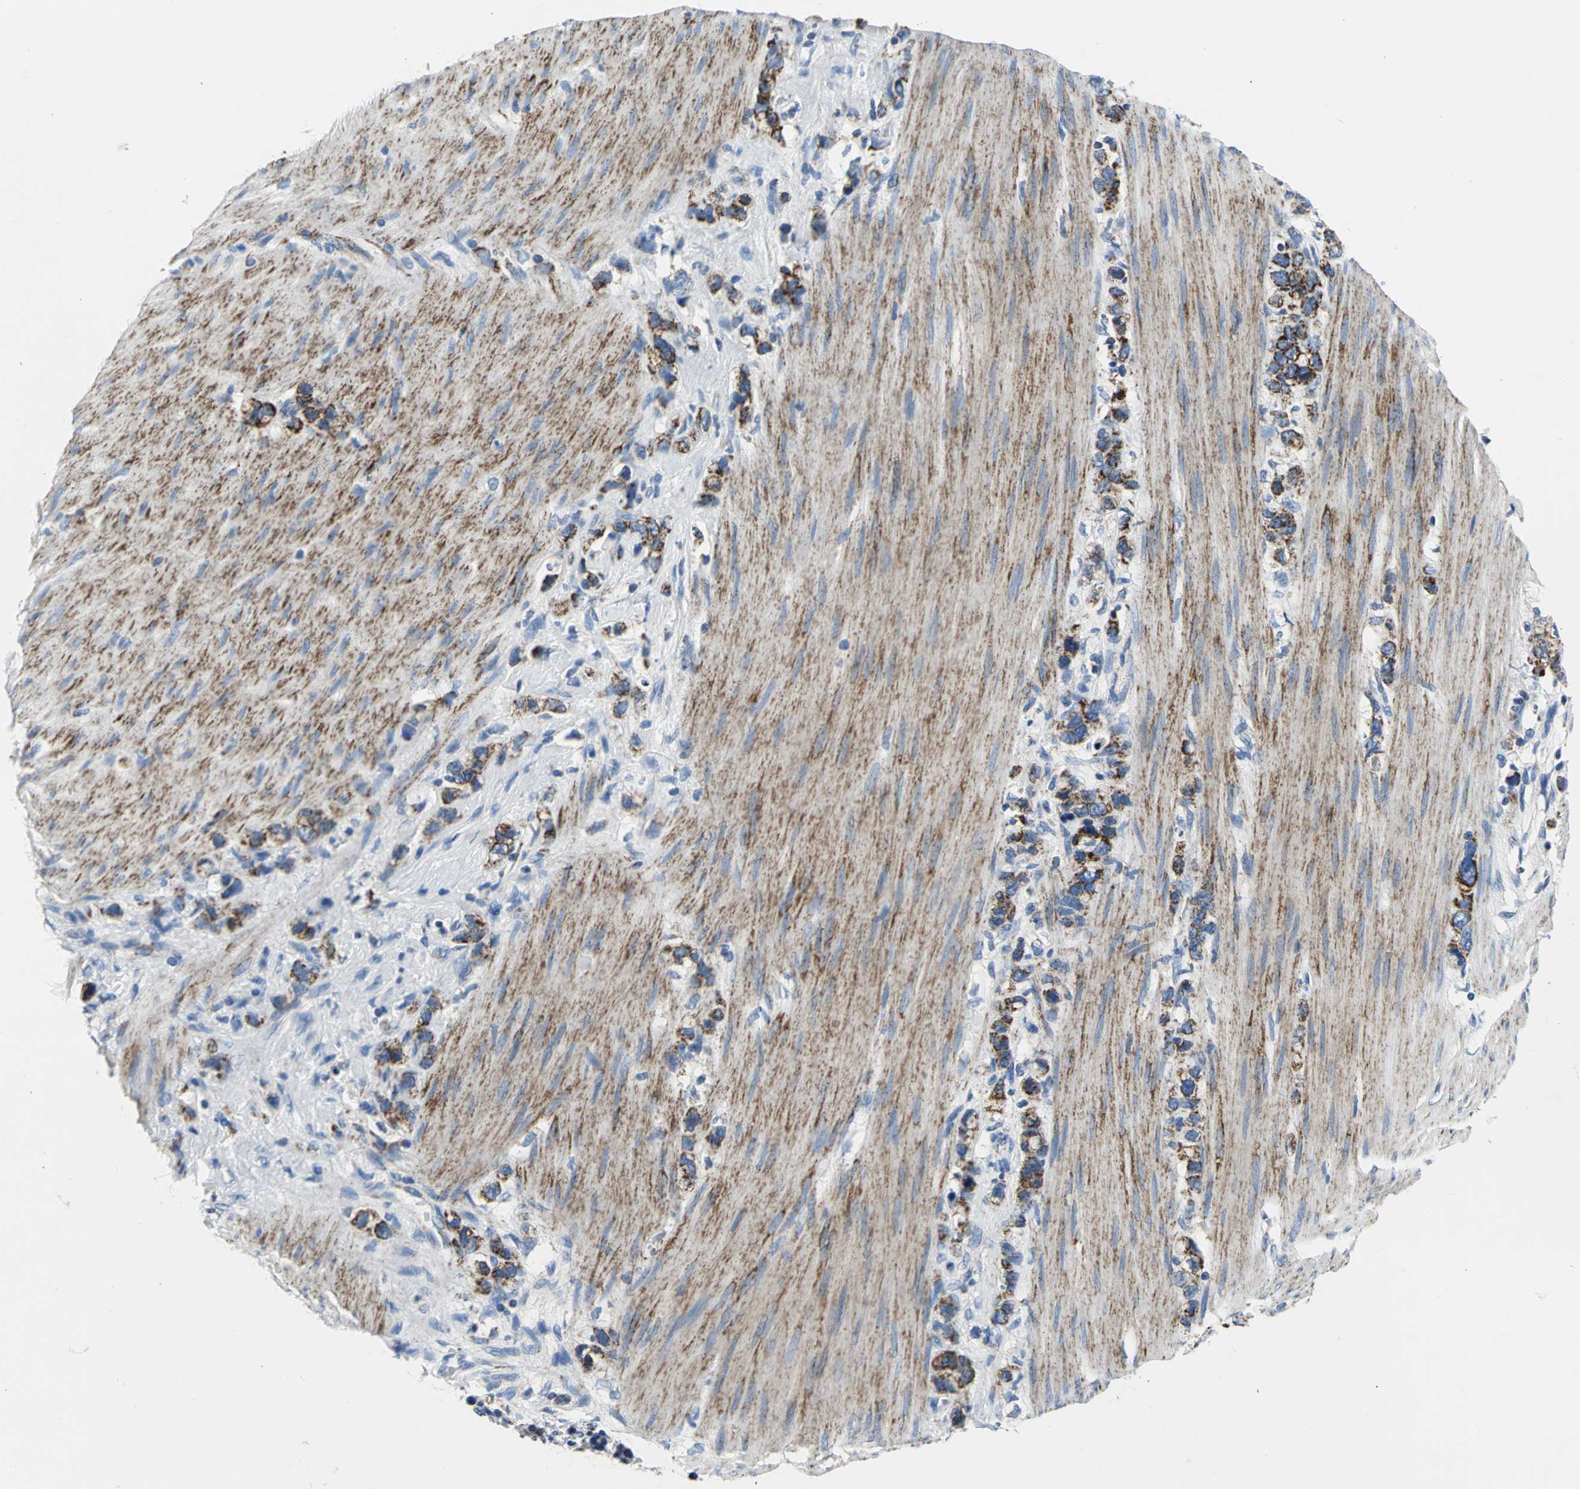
{"staining": {"intensity": "weak", "quantity": "25%-75%", "location": "cytoplasmic/membranous"}, "tissue": "stomach cancer", "cell_type": "Tumor cells", "image_type": "cancer", "snomed": [{"axis": "morphology", "description": "Normal tissue, NOS"}, {"axis": "morphology", "description": "Adenocarcinoma, NOS"}, {"axis": "morphology", "description": "Adenocarcinoma, High grade"}, {"axis": "topography", "description": "Stomach, upper"}, {"axis": "topography", "description": "Stomach"}], "caption": "Immunohistochemical staining of adenocarcinoma (stomach) reveals low levels of weak cytoplasmic/membranous protein expression in approximately 25%-75% of tumor cells.", "gene": "IFI6", "patient": {"sex": "female", "age": 65}}